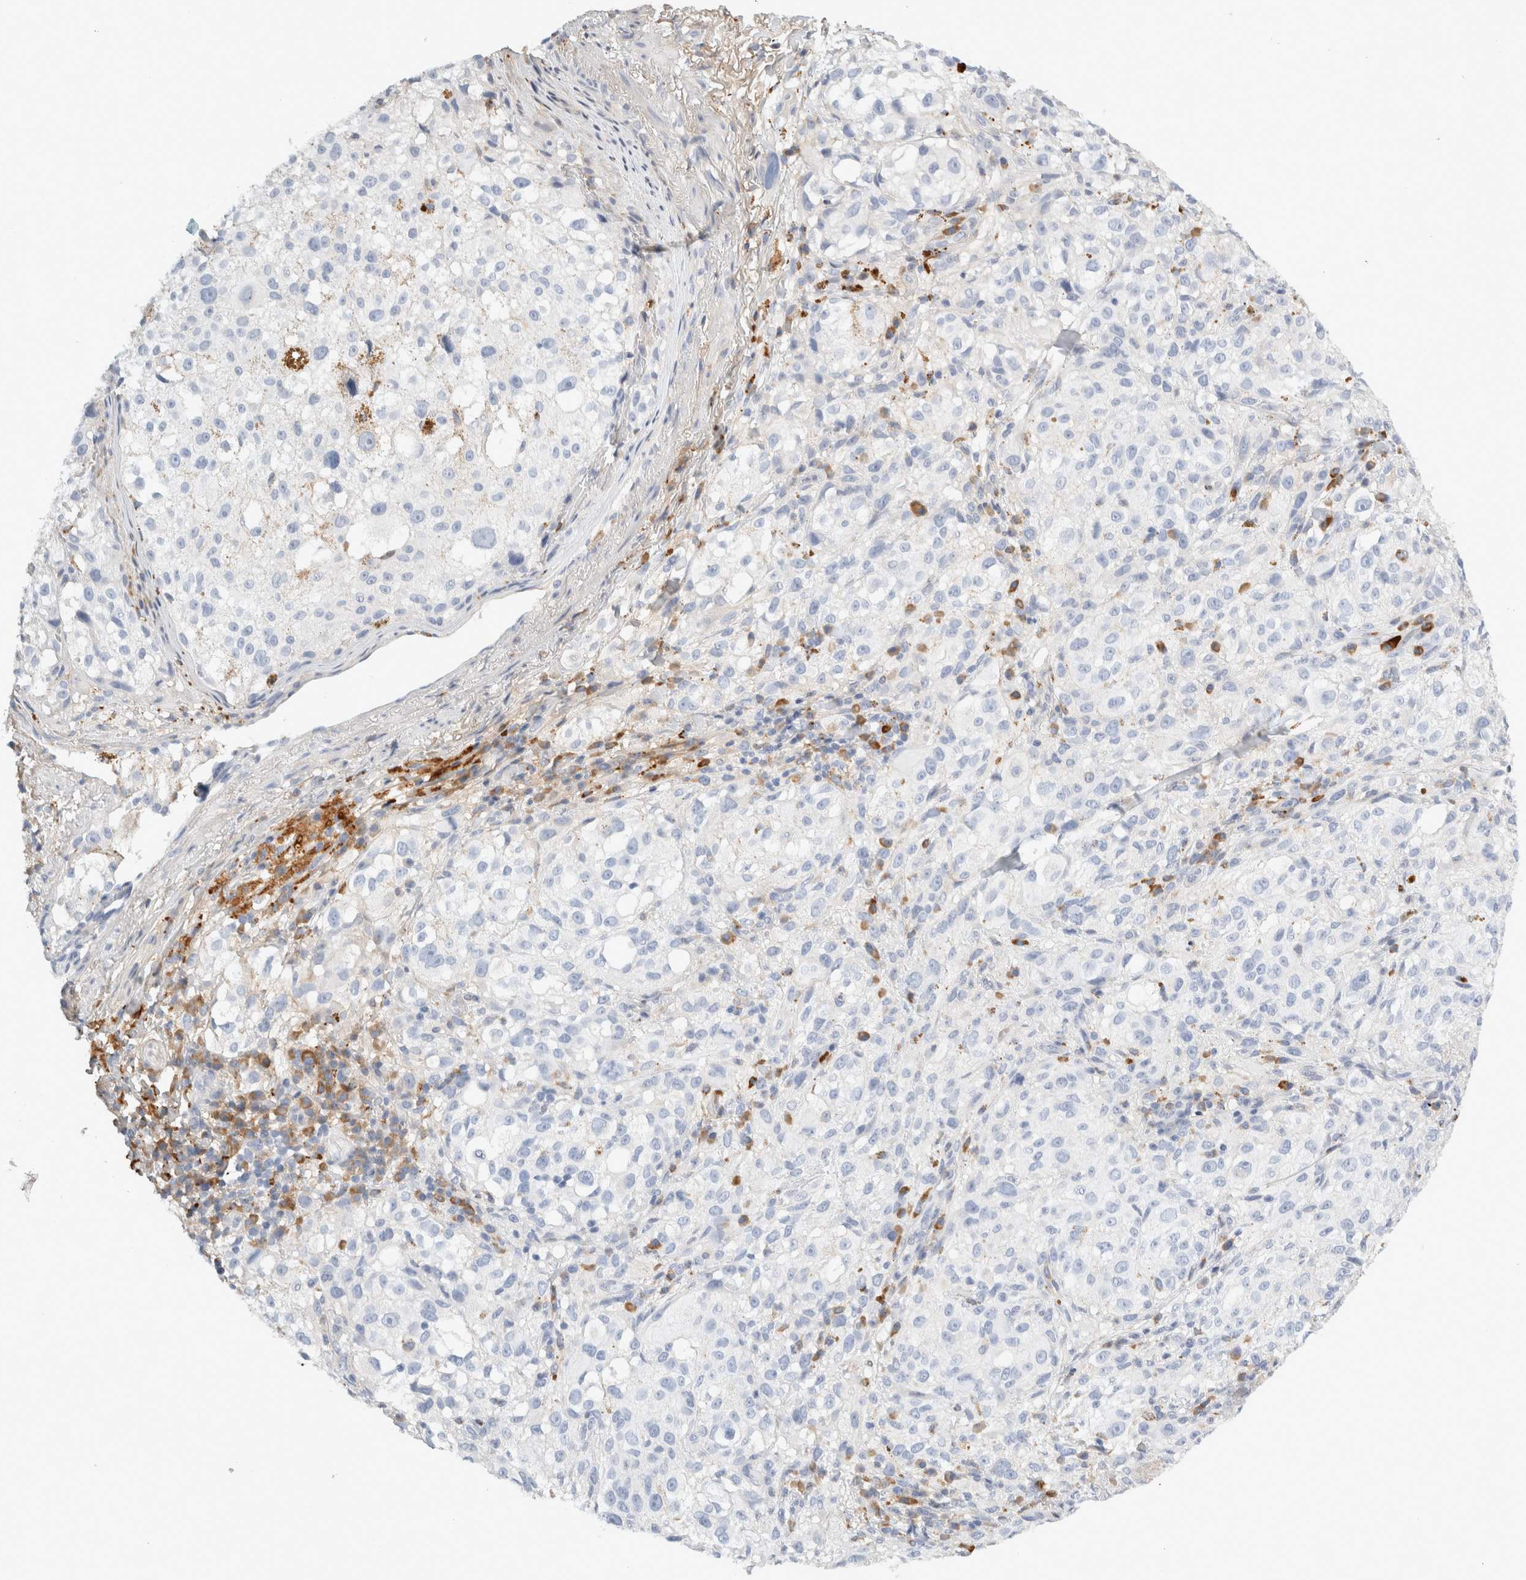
{"staining": {"intensity": "negative", "quantity": "none", "location": "none"}, "tissue": "melanoma", "cell_type": "Tumor cells", "image_type": "cancer", "snomed": [{"axis": "morphology", "description": "Necrosis, NOS"}, {"axis": "morphology", "description": "Malignant melanoma, NOS"}, {"axis": "topography", "description": "Skin"}], "caption": "A high-resolution photomicrograph shows IHC staining of malignant melanoma, which exhibits no significant positivity in tumor cells.", "gene": "FGL2", "patient": {"sex": "female", "age": 87}}